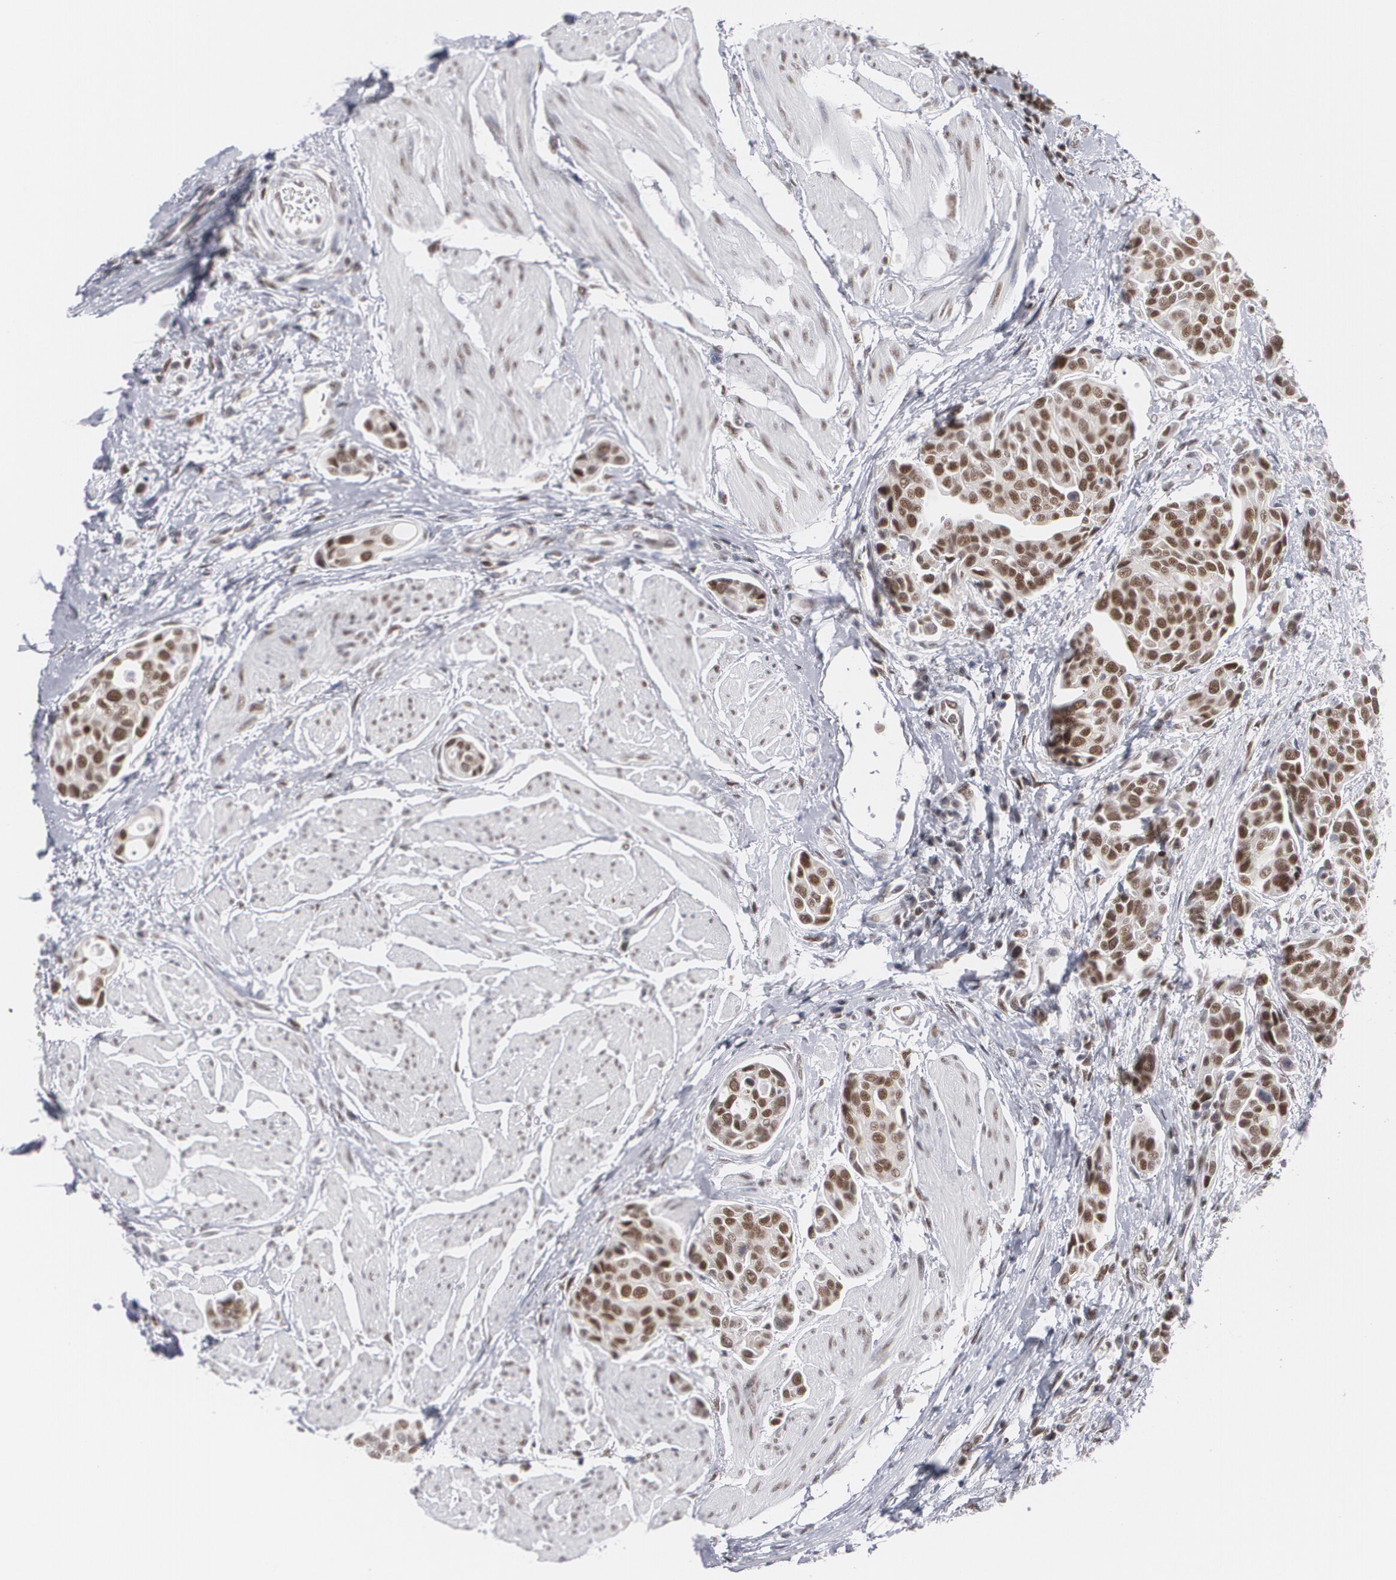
{"staining": {"intensity": "strong", "quantity": ">75%", "location": "nuclear"}, "tissue": "urothelial cancer", "cell_type": "Tumor cells", "image_type": "cancer", "snomed": [{"axis": "morphology", "description": "Urothelial carcinoma, High grade"}, {"axis": "topography", "description": "Urinary bladder"}], "caption": "High-grade urothelial carcinoma stained with a brown dye exhibits strong nuclear positive expression in about >75% of tumor cells.", "gene": "MCL1", "patient": {"sex": "male", "age": 78}}